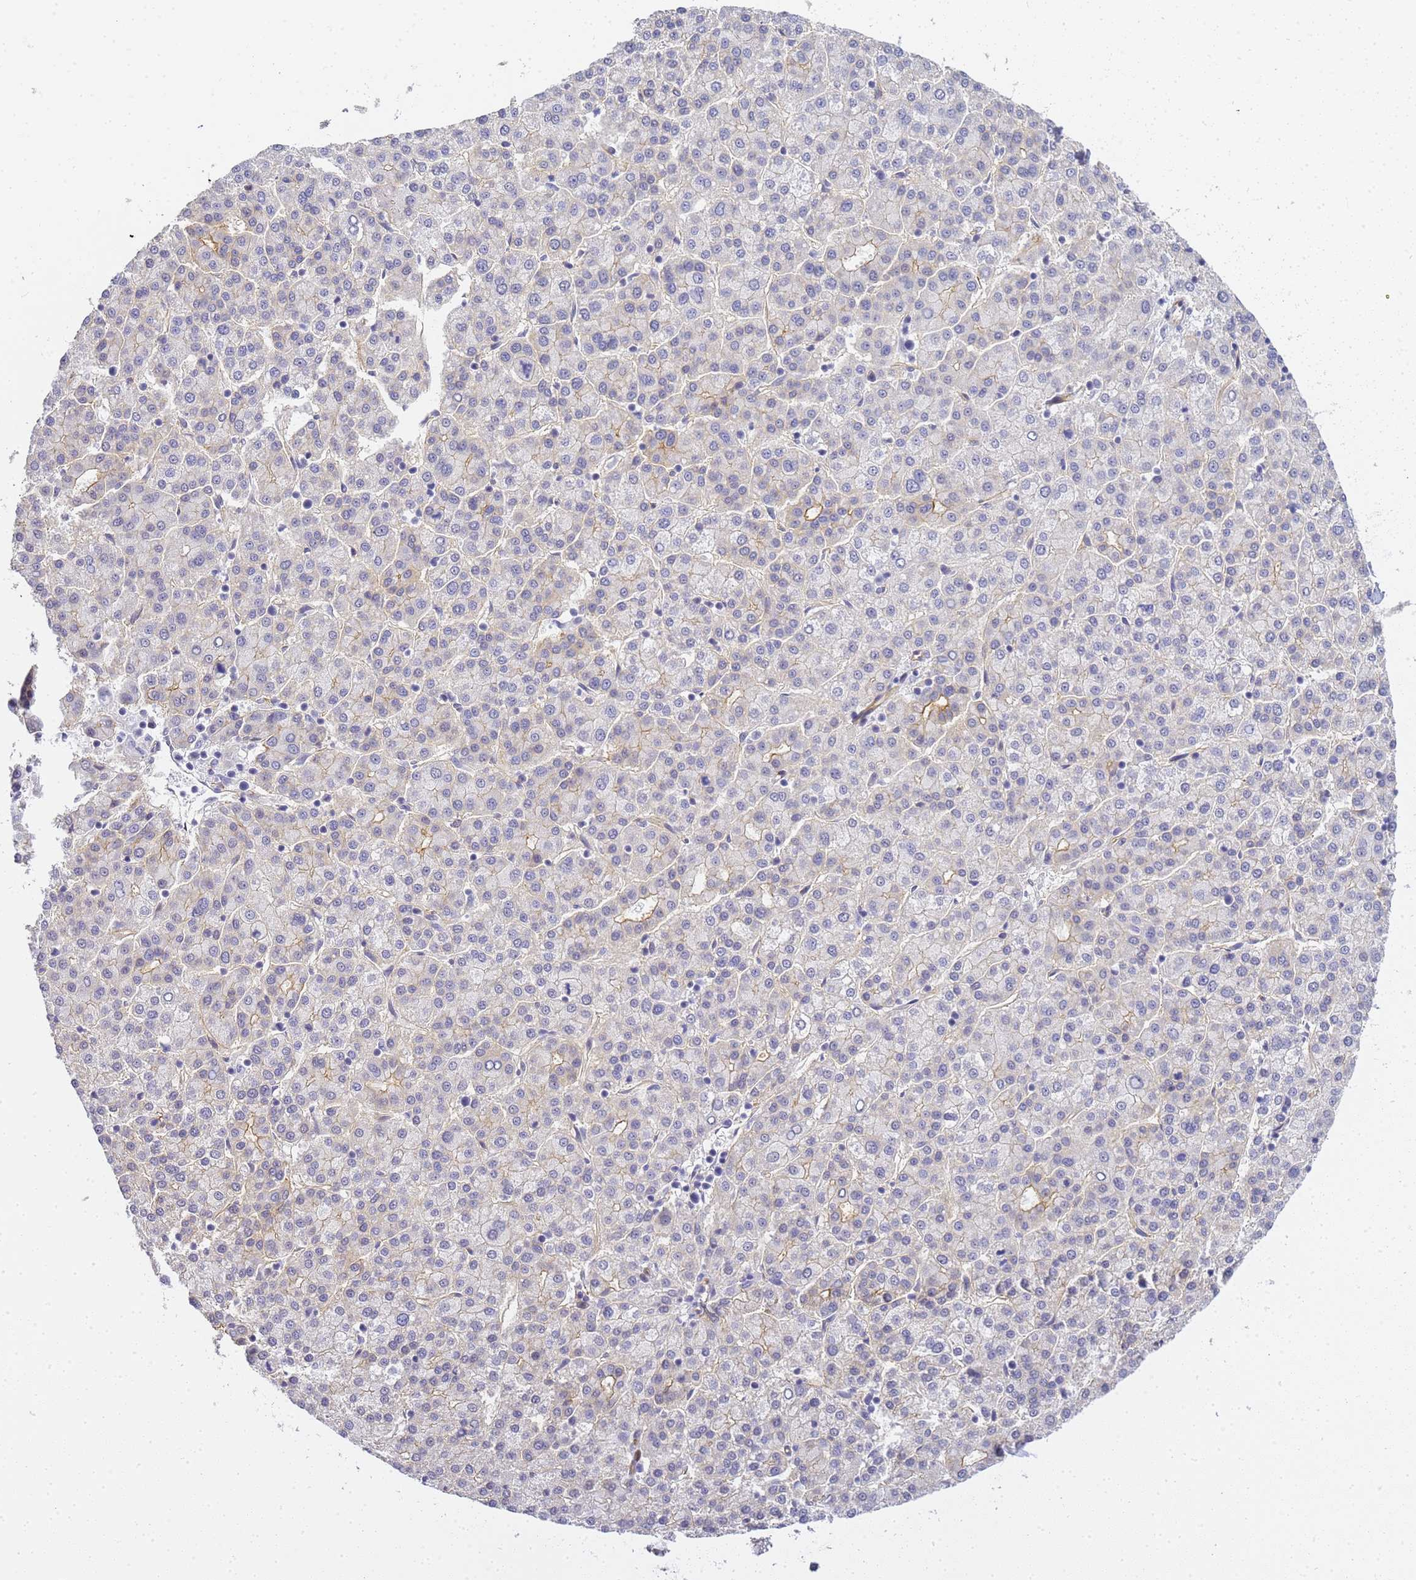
{"staining": {"intensity": "weak", "quantity": "<25%", "location": "cytoplasmic/membranous"}, "tissue": "liver cancer", "cell_type": "Tumor cells", "image_type": "cancer", "snomed": [{"axis": "morphology", "description": "Carcinoma, Hepatocellular, NOS"}, {"axis": "topography", "description": "Liver"}], "caption": "Protein analysis of liver hepatocellular carcinoma shows no significant expression in tumor cells.", "gene": "GON4L", "patient": {"sex": "female", "age": 58}}